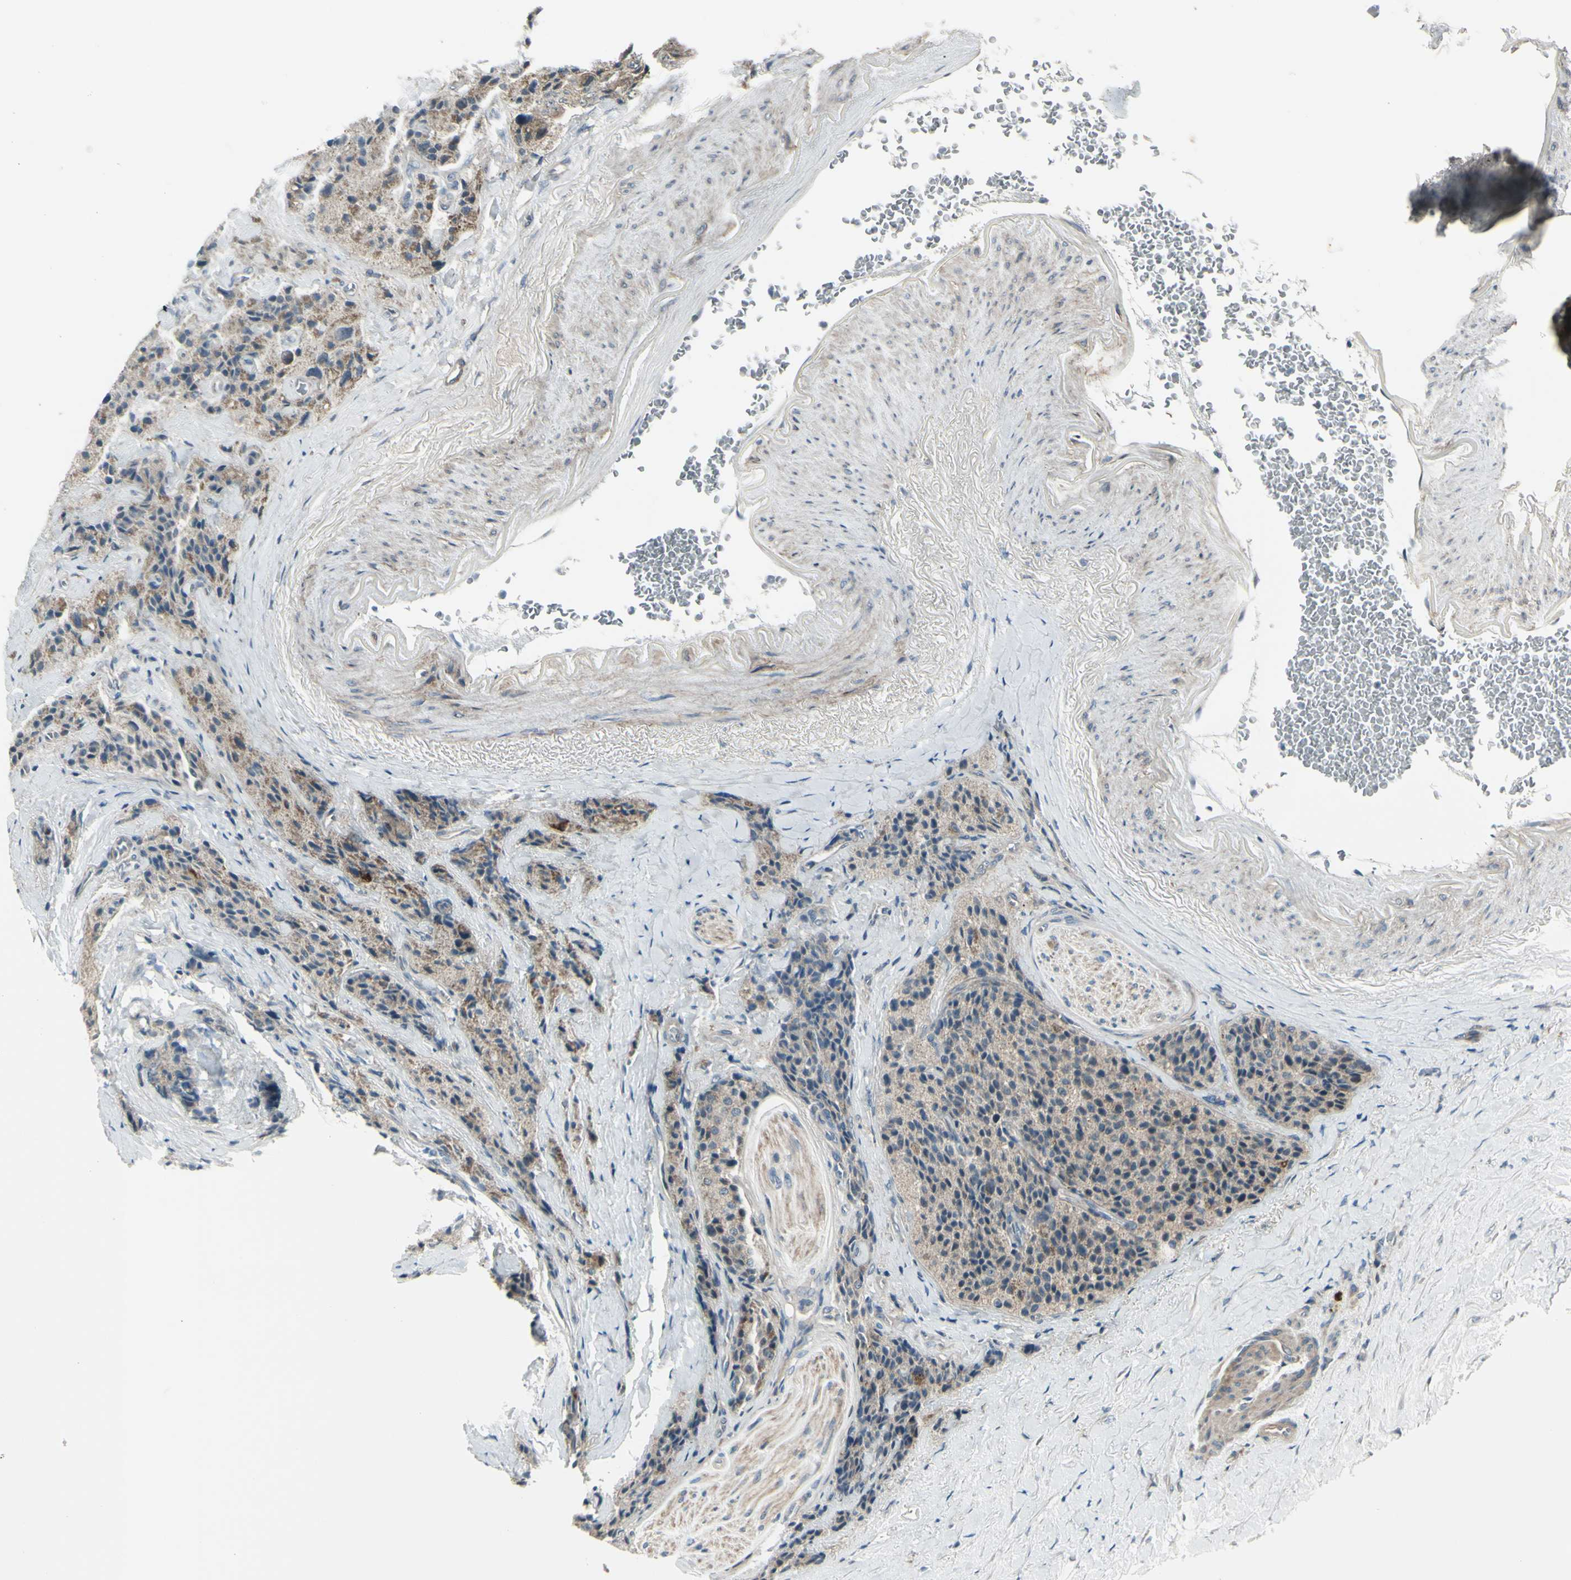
{"staining": {"intensity": "weak", "quantity": ">75%", "location": "cytoplasmic/membranous"}, "tissue": "carcinoid", "cell_type": "Tumor cells", "image_type": "cancer", "snomed": [{"axis": "morphology", "description": "Carcinoid, malignant, NOS"}, {"axis": "topography", "description": "Colon"}], "caption": "Immunohistochemistry (IHC) staining of malignant carcinoid, which displays low levels of weak cytoplasmic/membranous positivity in approximately >75% of tumor cells indicating weak cytoplasmic/membranous protein positivity. The staining was performed using DAB (3,3'-diaminobenzidine) (brown) for protein detection and nuclei were counterstained in hematoxylin (blue).", "gene": "OSTM1", "patient": {"sex": "female", "age": 61}}